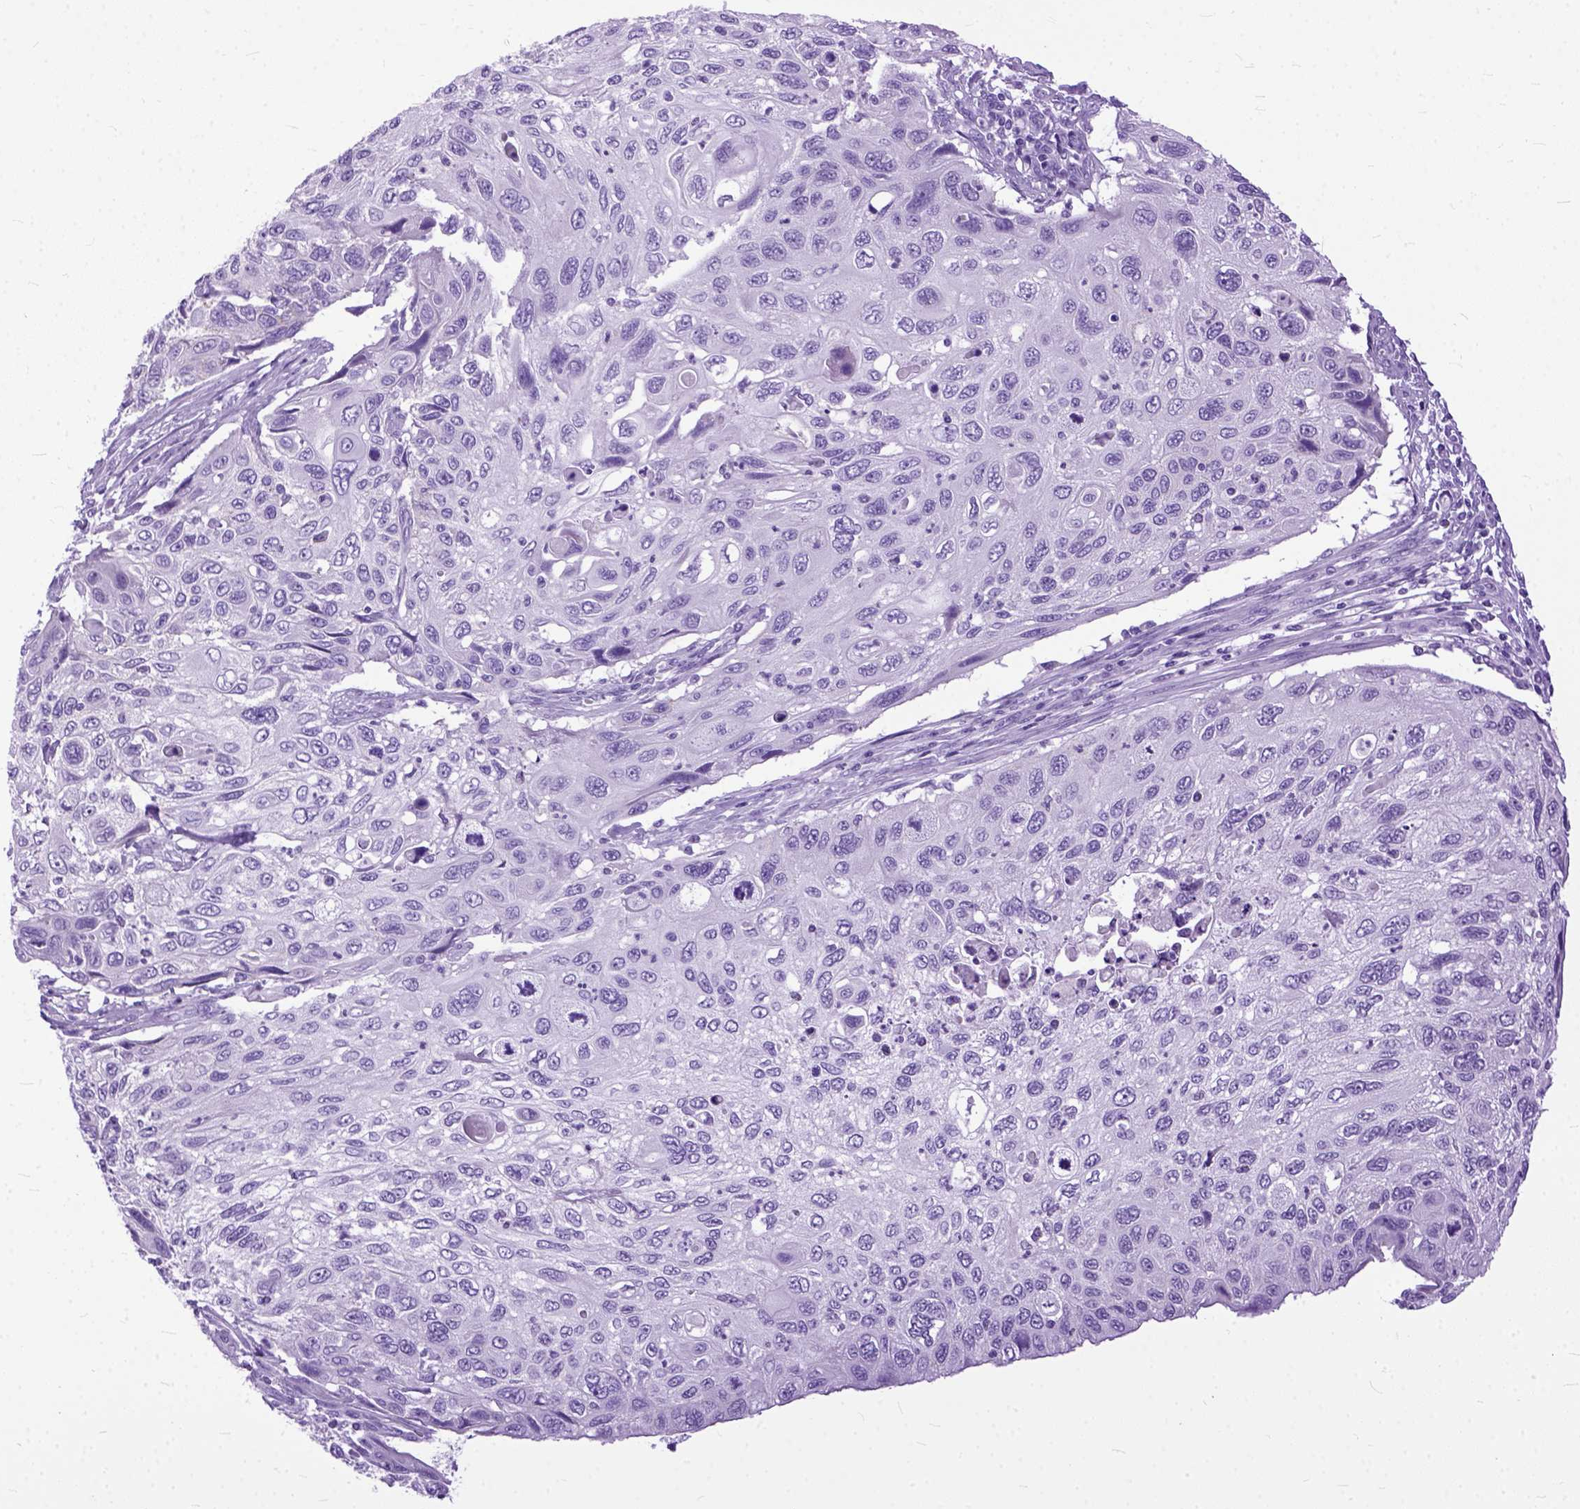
{"staining": {"intensity": "negative", "quantity": "none", "location": "none"}, "tissue": "cervical cancer", "cell_type": "Tumor cells", "image_type": "cancer", "snomed": [{"axis": "morphology", "description": "Squamous cell carcinoma, NOS"}, {"axis": "topography", "description": "Cervix"}], "caption": "An image of cervical cancer stained for a protein reveals no brown staining in tumor cells. (Stains: DAB (3,3'-diaminobenzidine) IHC with hematoxylin counter stain, Microscopy: brightfield microscopy at high magnification).", "gene": "GNGT1", "patient": {"sex": "female", "age": 70}}